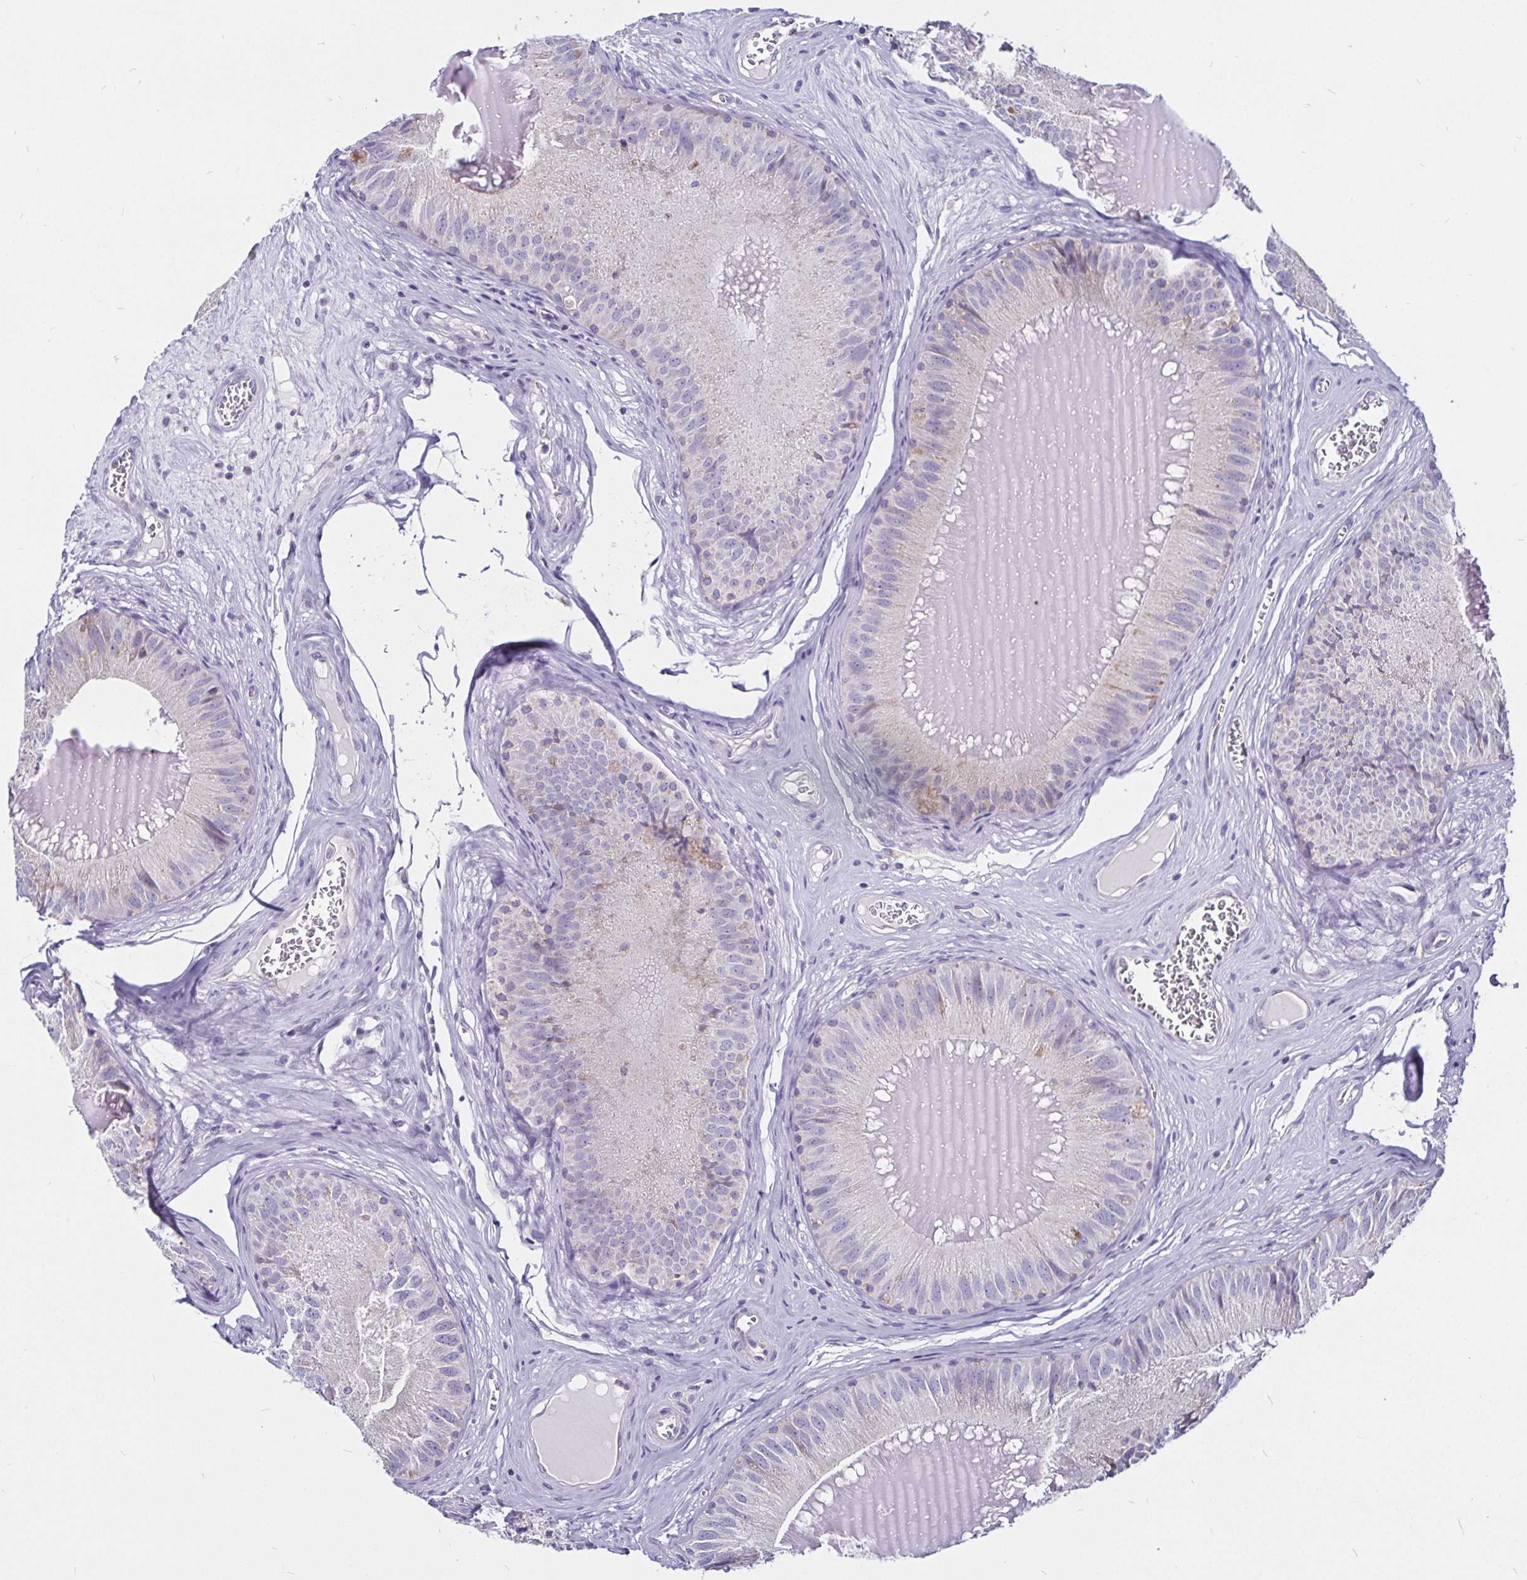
{"staining": {"intensity": "weak", "quantity": "<25%", "location": "cytoplasmic/membranous"}, "tissue": "epididymis", "cell_type": "Glandular cells", "image_type": "normal", "snomed": [{"axis": "morphology", "description": "Normal tissue, NOS"}, {"axis": "topography", "description": "Epididymis, spermatic cord, NOS"}], "caption": "DAB immunohistochemical staining of normal epididymis exhibits no significant expression in glandular cells.", "gene": "PGAM2", "patient": {"sex": "male", "age": 39}}